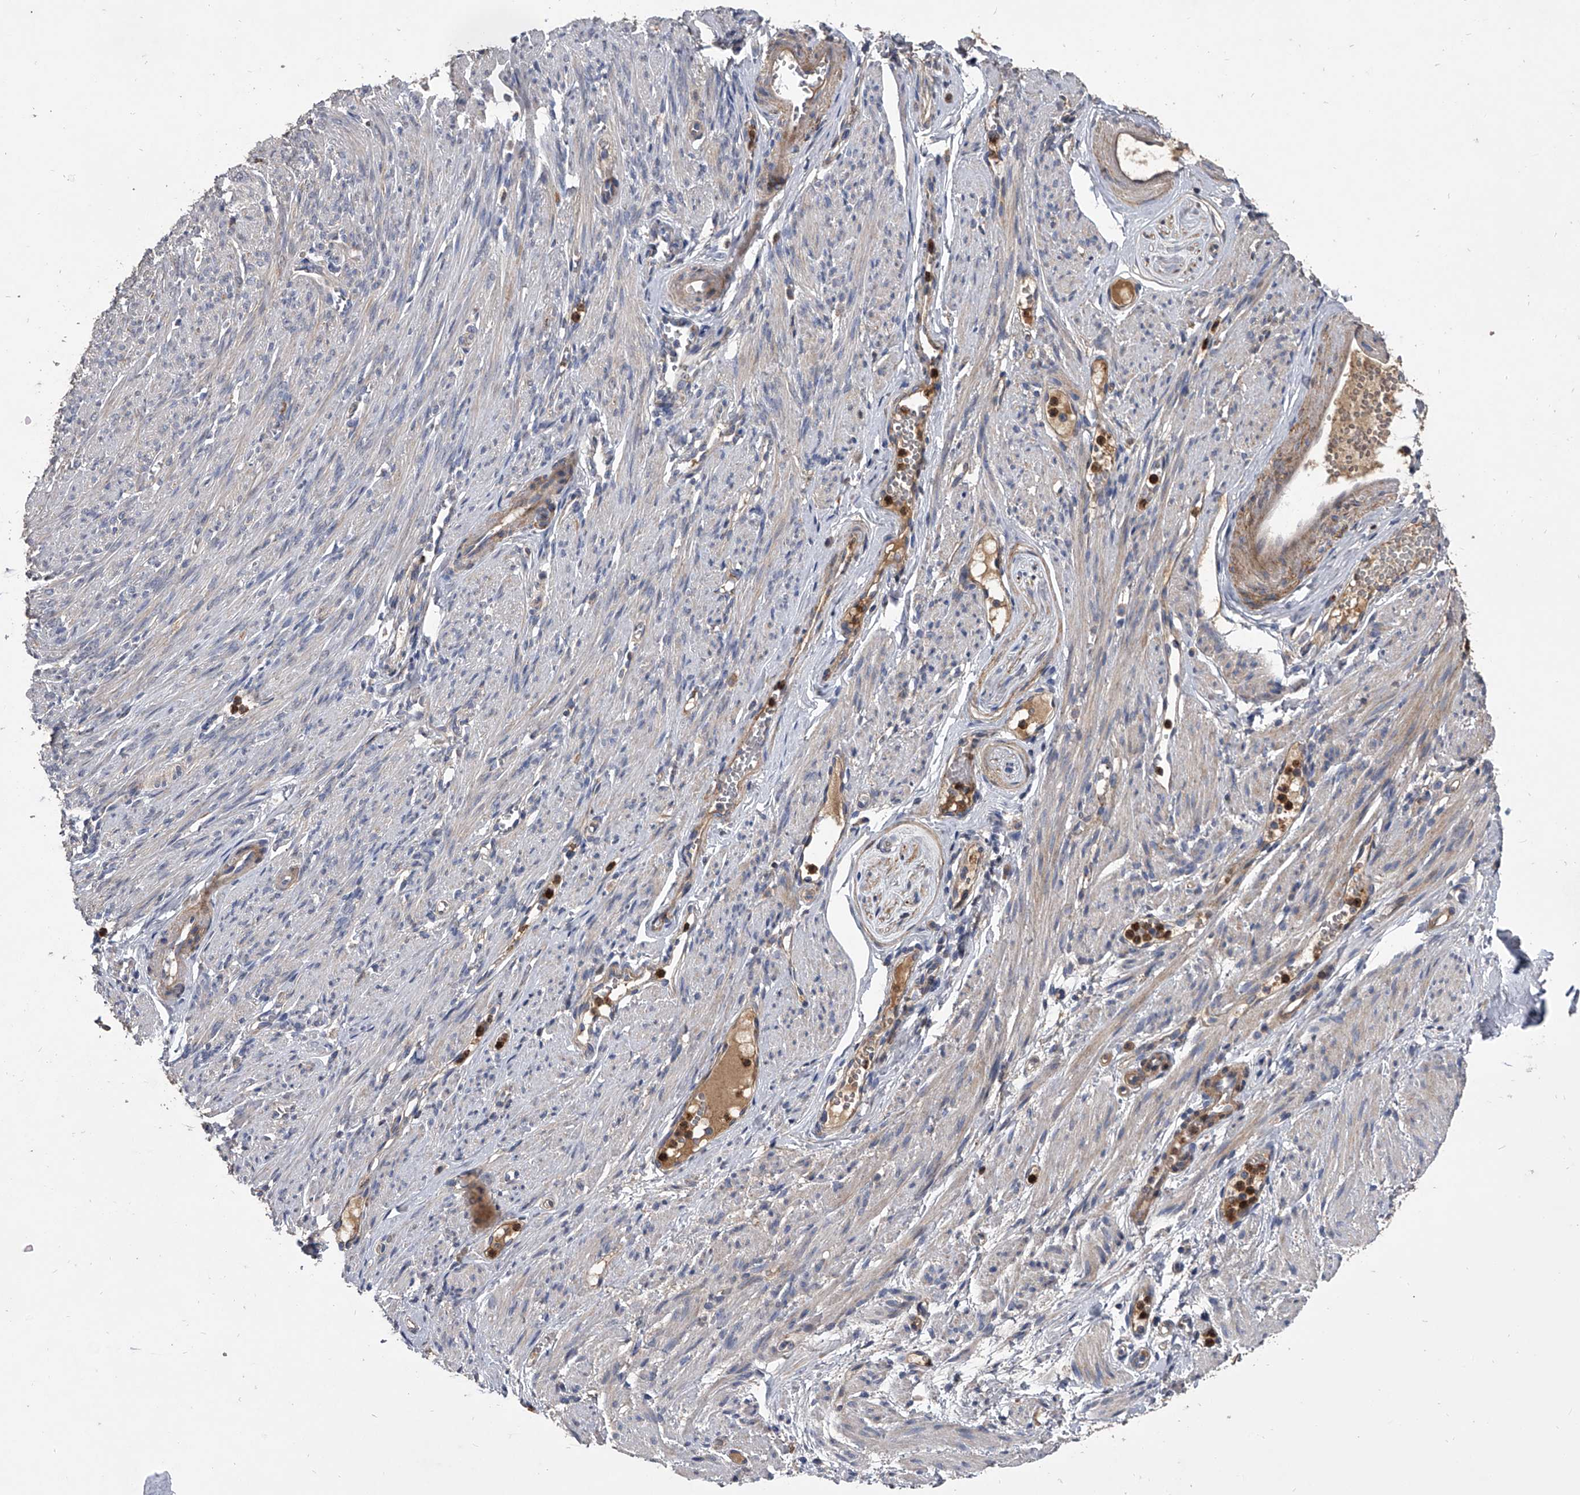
{"staining": {"intensity": "negative", "quantity": "none", "location": "none"}, "tissue": "adipose tissue", "cell_type": "Adipocytes", "image_type": "normal", "snomed": [{"axis": "morphology", "description": "Normal tissue, NOS"}, {"axis": "topography", "description": "Smooth muscle"}, {"axis": "topography", "description": "Peripheral nerve tissue"}], "caption": "Normal adipose tissue was stained to show a protein in brown. There is no significant positivity in adipocytes. The staining is performed using DAB brown chromogen with nuclei counter-stained in using hematoxylin.", "gene": "NRP1", "patient": {"sex": "female", "age": 39}}